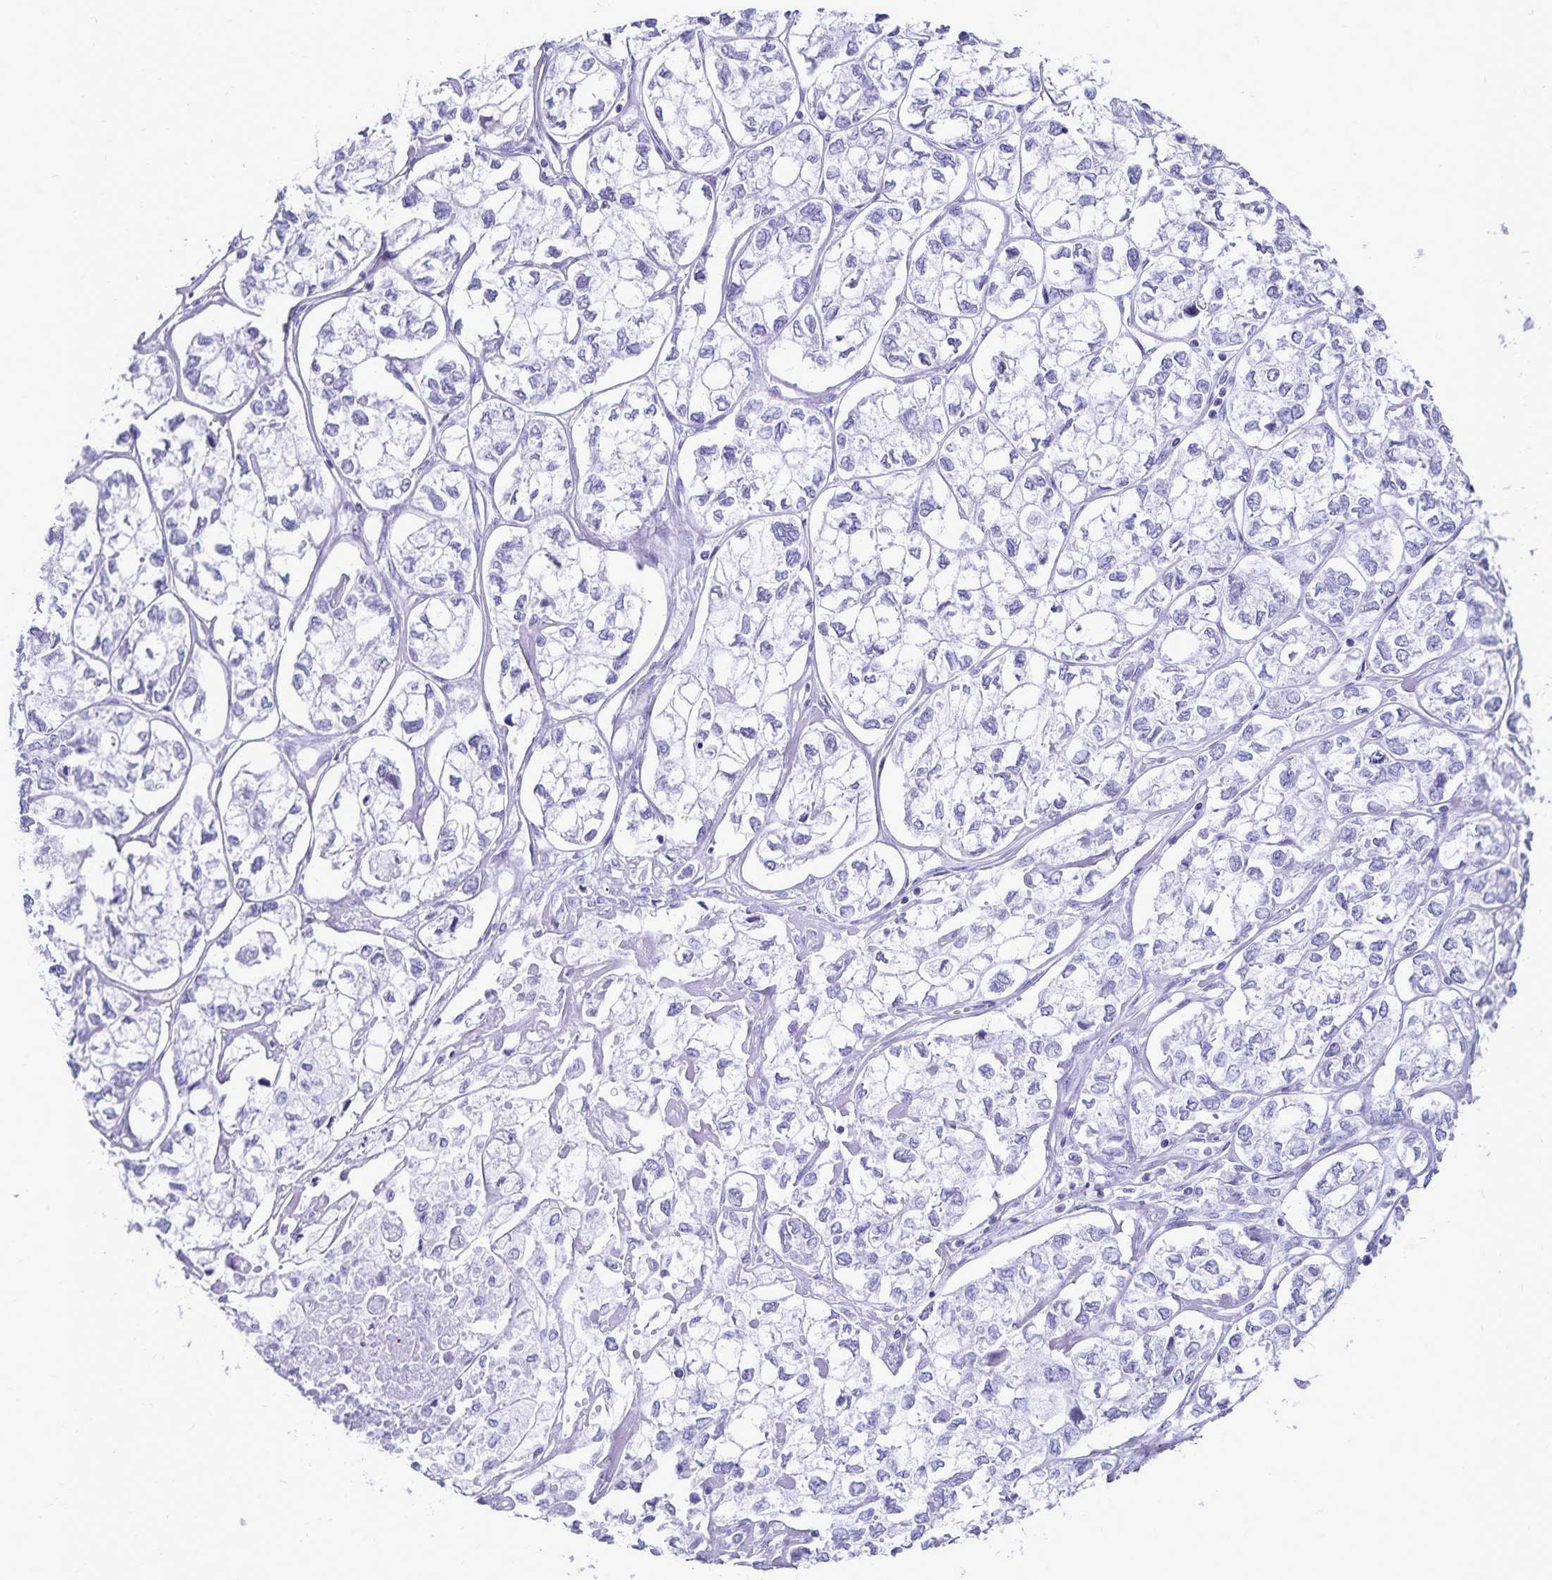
{"staining": {"intensity": "negative", "quantity": "none", "location": "none"}, "tissue": "ovarian cancer", "cell_type": "Tumor cells", "image_type": "cancer", "snomed": [{"axis": "morphology", "description": "Carcinoma, endometroid"}, {"axis": "topography", "description": "Ovary"}], "caption": "Ovarian cancer was stained to show a protein in brown. There is no significant expression in tumor cells.", "gene": "GIP", "patient": {"sex": "female", "age": 64}}